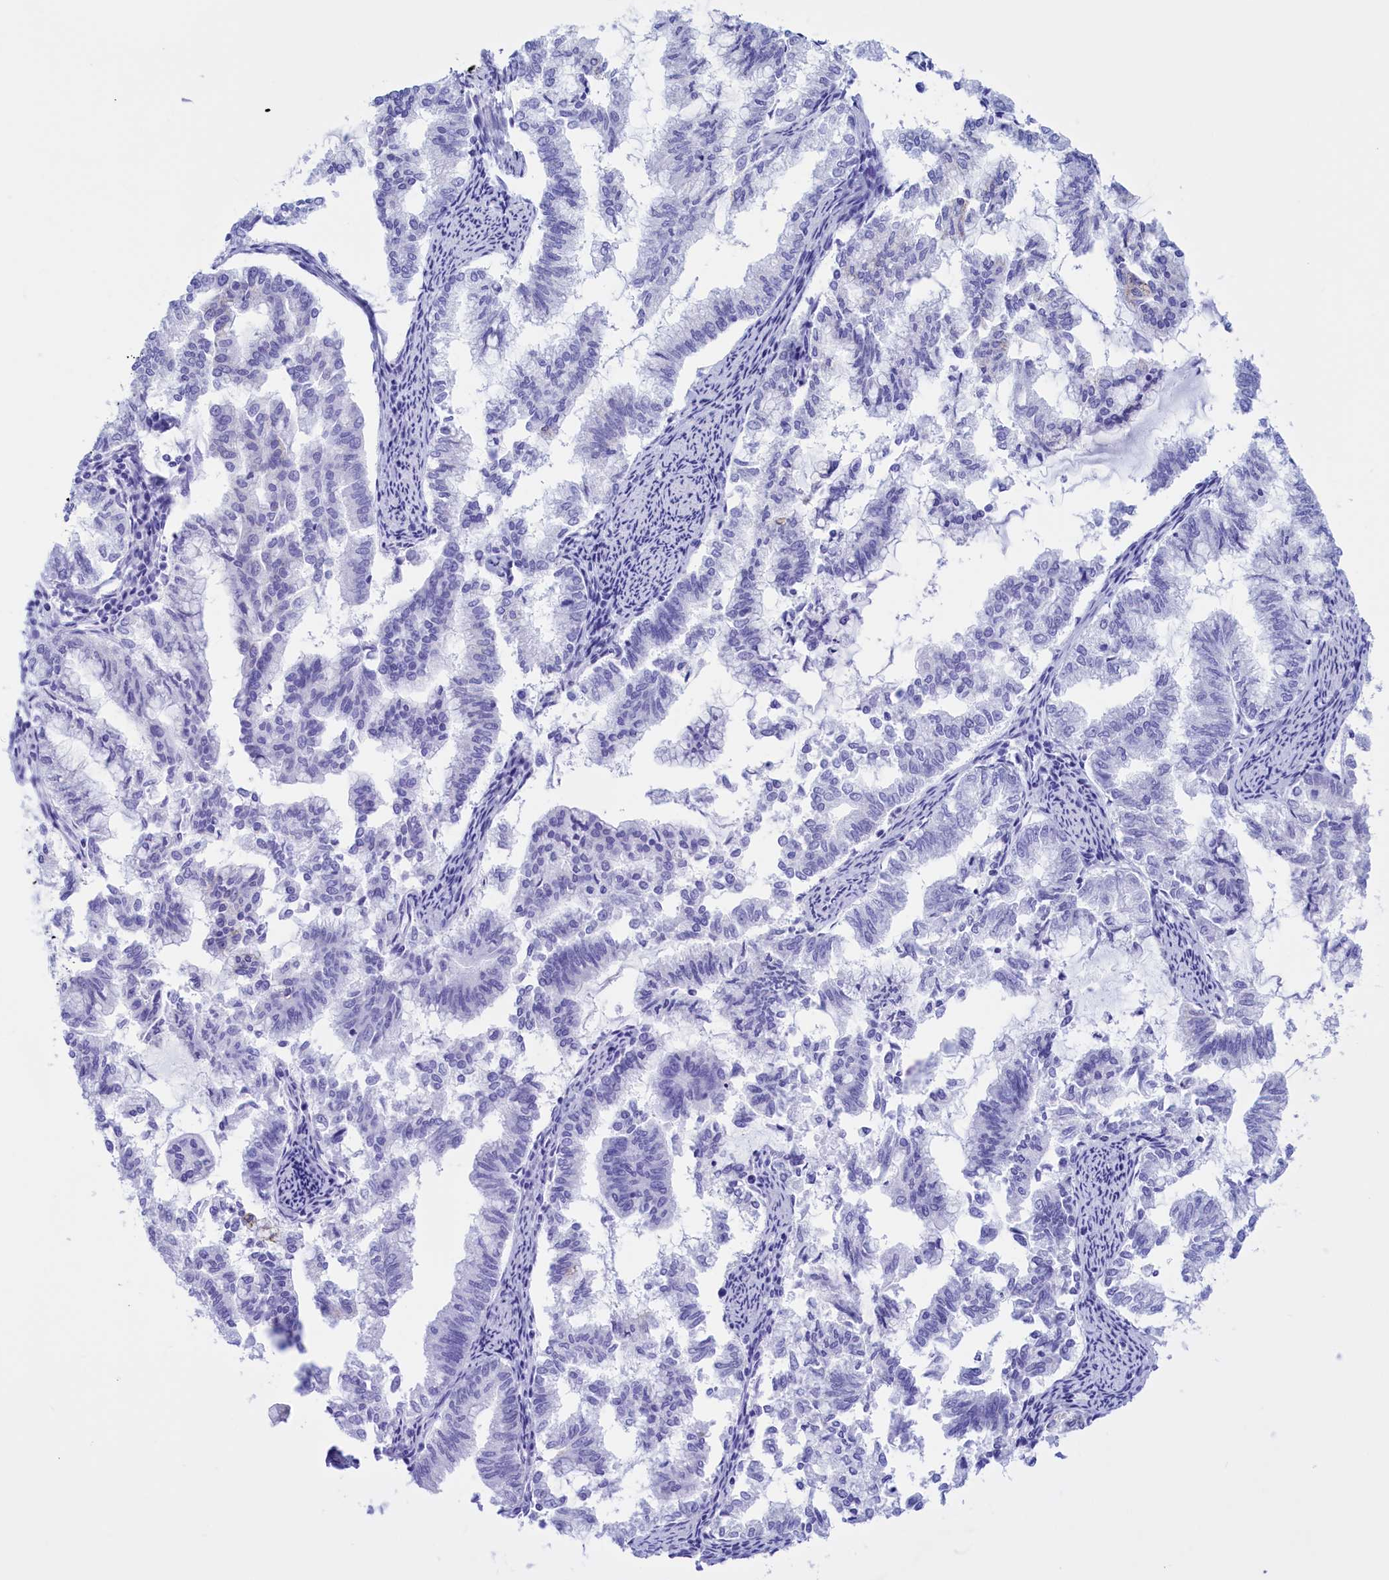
{"staining": {"intensity": "negative", "quantity": "none", "location": "none"}, "tissue": "endometrial cancer", "cell_type": "Tumor cells", "image_type": "cancer", "snomed": [{"axis": "morphology", "description": "Adenocarcinoma, NOS"}, {"axis": "topography", "description": "Endometrium"}], "caption": "IHC photomicrograph of human endometrial cancer (adenocarcinoma) stained for a protein (brown), which shows no positivity in tumor cells.", "gene": "BRI3", "patient": {"sex": "female", "age": 79}}